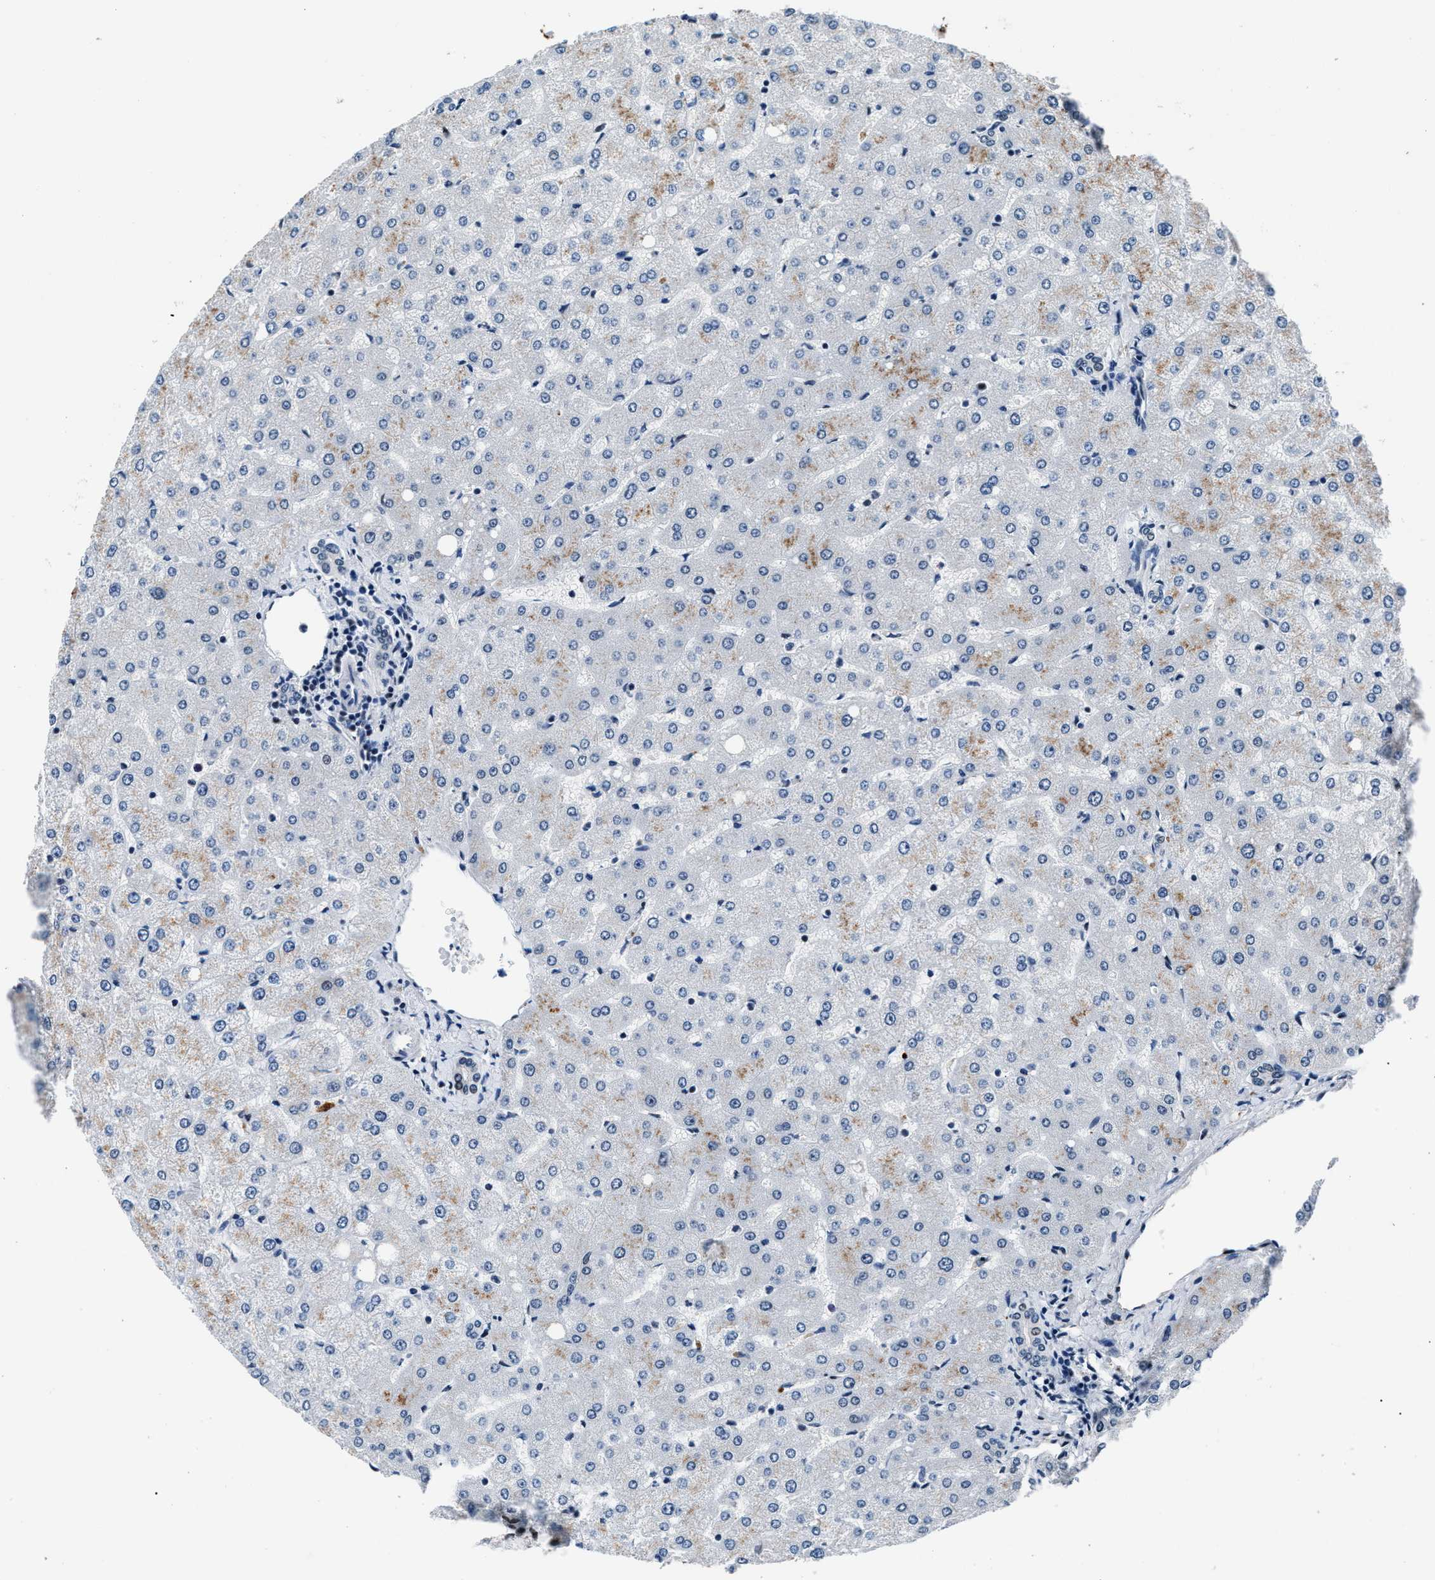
{"staining": {"intensity": "moderate", "quantity": "<25%", "location": "nuclear"}, "tissue": "liver", "cell_type": "Cholangiocytes", "image_type": "normal", "snomed": [{"axis": "morphology", "description": "Normal tissue, NOS"}, {"axis": "topography", "description": "Liver"}], "caption": "Protein expression analysis of benign liver displays moderate nuclear positivity in about <25% of cholangiocytes.", "gene": "PRRC2B", "patient": {"sex": "female", "age": 54}}